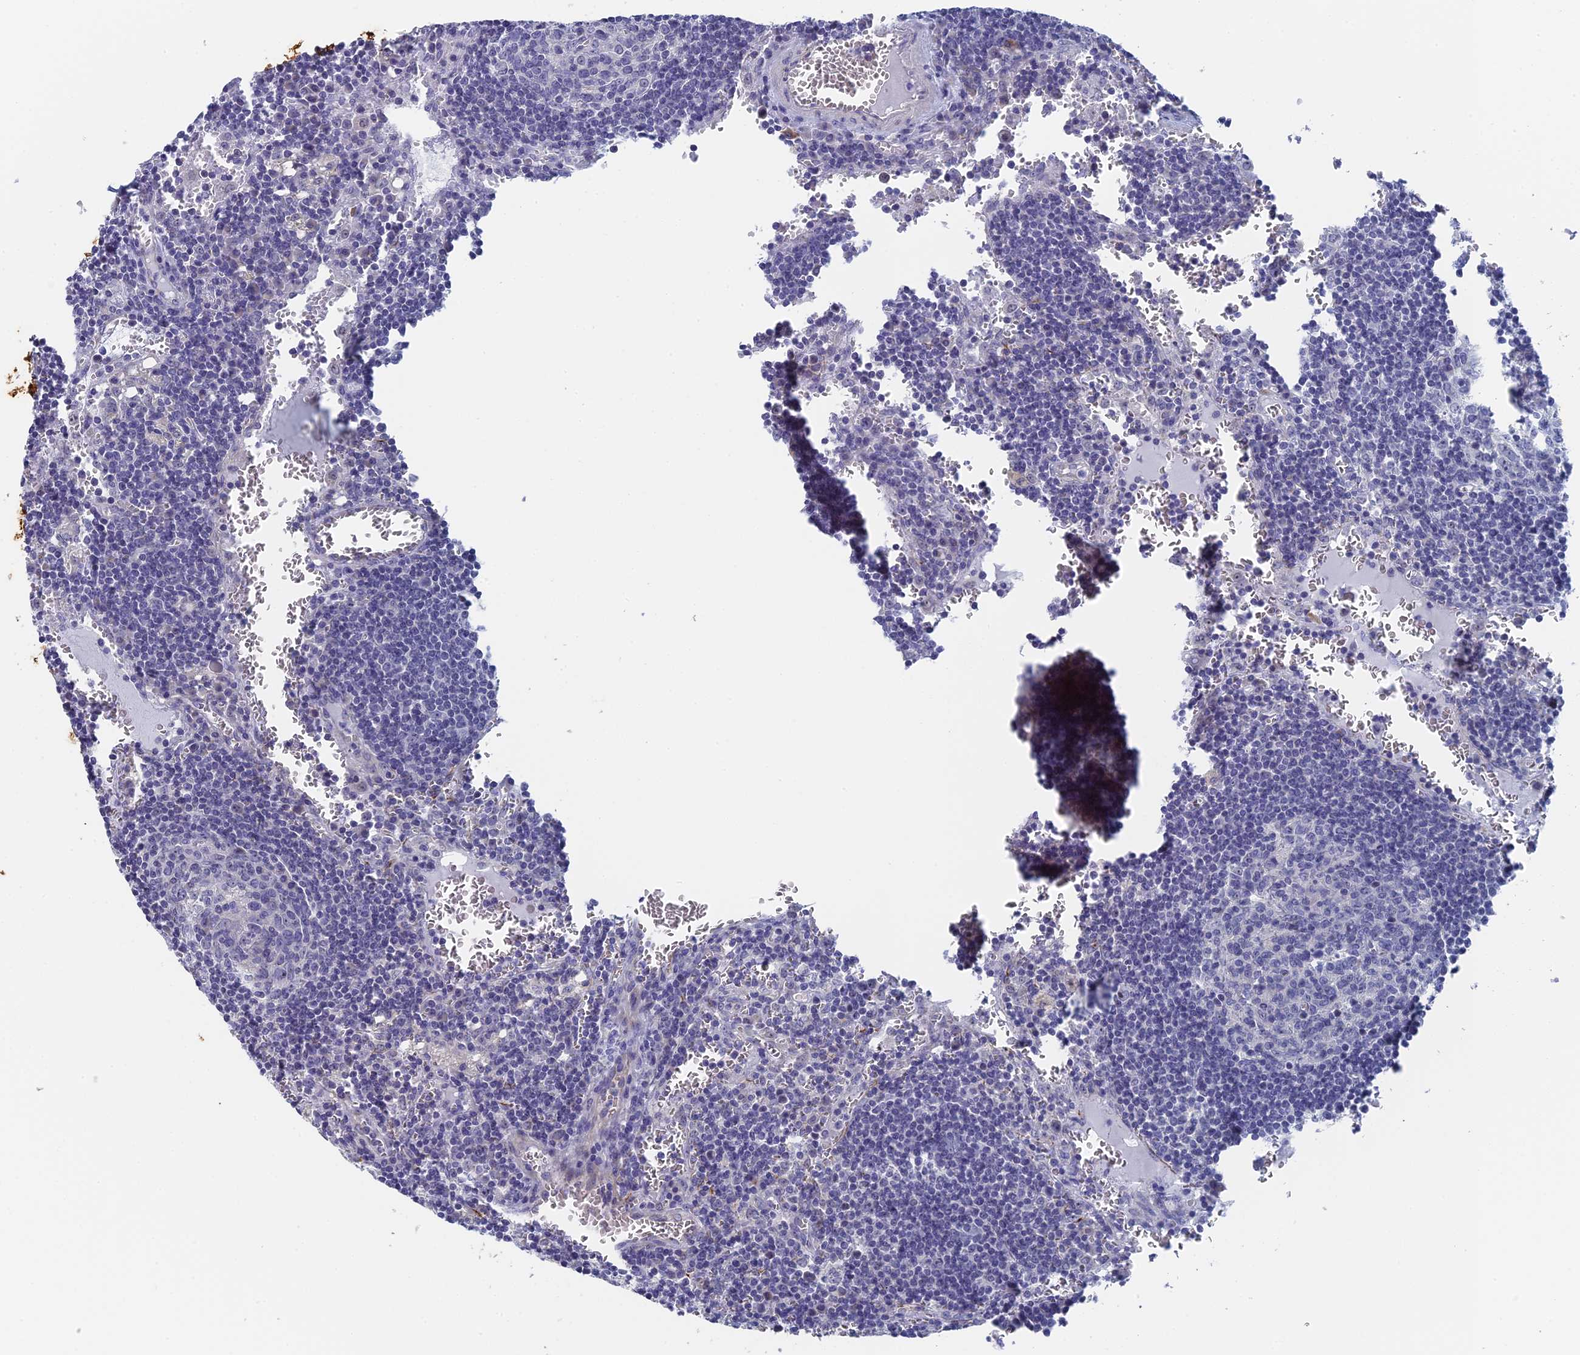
{"staining": {"intensity": "negative", "quantity": "none", "location": "none"}, "tissue": "lymph node", "cell_type": "Germinal center cells", "image_type": "normal", "snomed": [{"axis": "morphology", "description": "Normal tissue, NOS"}, {"axis": "topography", "description": "Lymph node"}], "caption": "High magnification brightfield microscopy of unremarkable lymph node stained with DAB (brown) and counterstained with hematoxylin (blue): germinal center cells show no significant positivity.", "gene": "SRFBP1", "patient": {"sex": "female", "age": 73}}